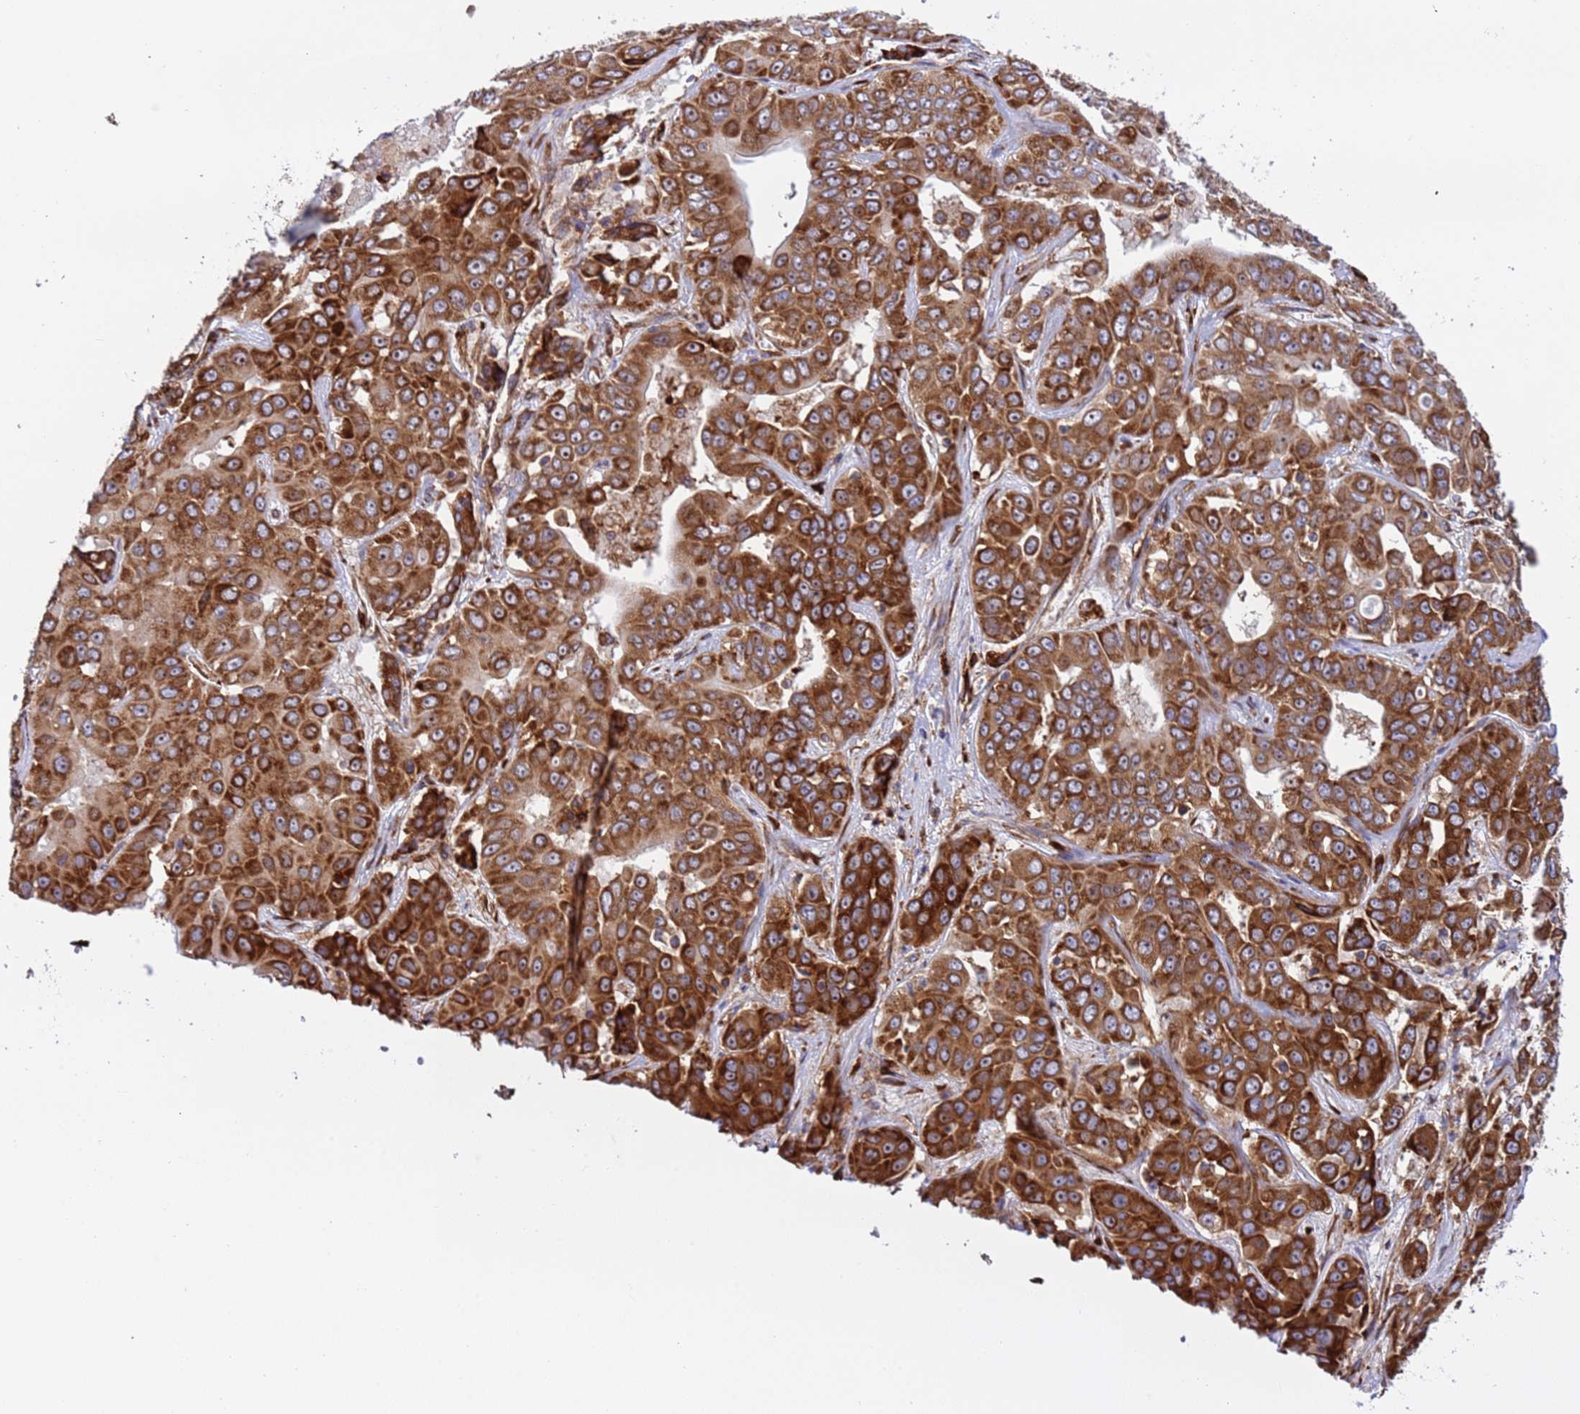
{"staining": {"intensity": "strong", "quantity": ">75%", "location": "cytoplasmic/membranous,nuclear"}, "tissue": "liver cancer", "cell_type": "Tumor cells", "image_type": "cancer", "snomed": [{"axis": "morphology", "description": "Cholangiocarcinoma"}, {"axis": "topography", "description": "Liver"}], "caption": "High-magnification brightfield microscopy of cholangiocarcinoma (liver) stained with DAB (3,3'-diaminobenzidine) (brown) and counterstained with hematoxylin (blue). tumor cells exhibit strong cytoplasmic/membranous and nuclear positivity is appreciated in approximately>75% of cells.", "gene": "RPL36", "patient": {"sex": "female", "age": 52}}